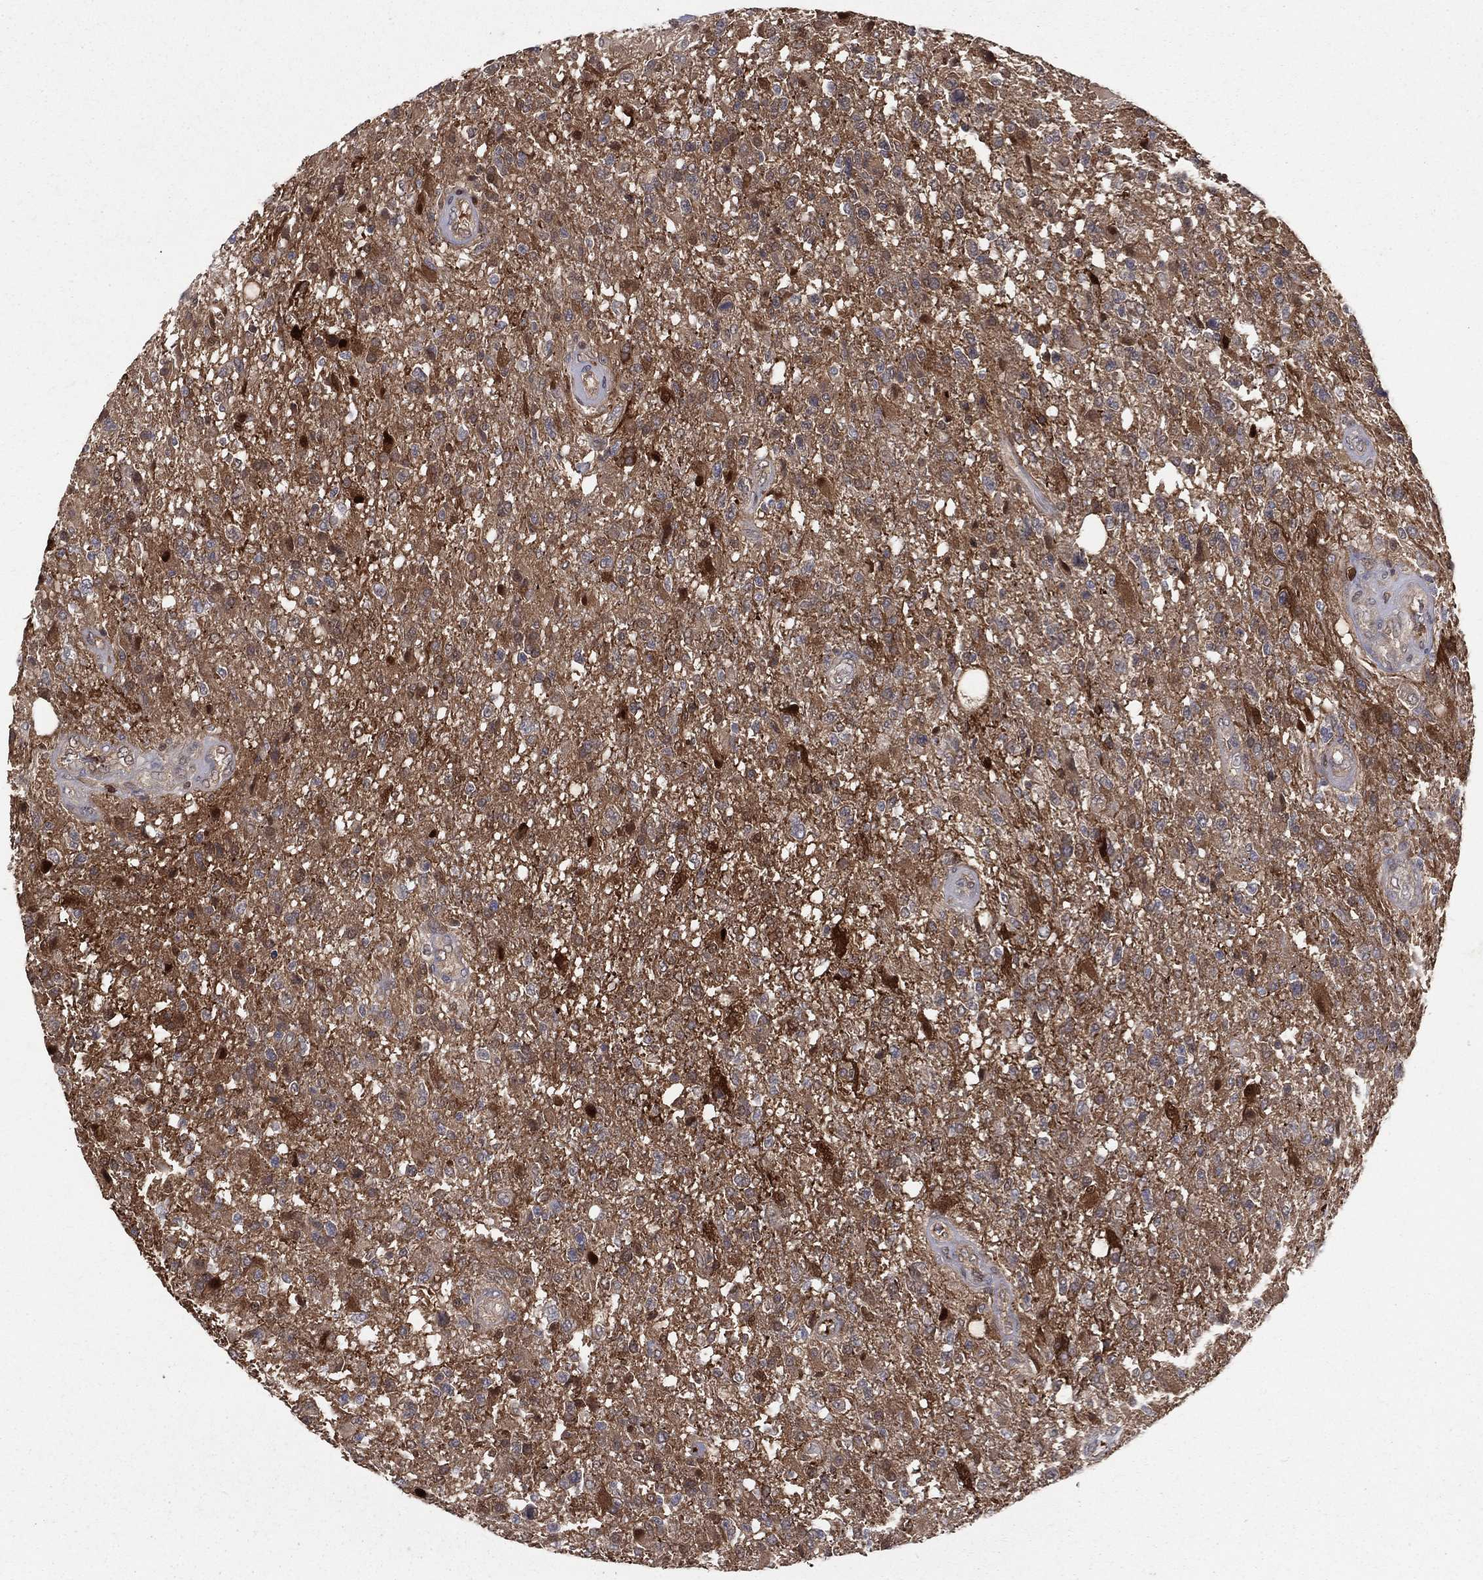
{"staining": {"intensity": "moderate", "quantity": "25%-75%", "location": "cytoplasmic/membranous"}, "tissue": "glioma", "cell_type": "Tumor cells", "image_type": "cancer", "snomed": [{"axis": "morphology", "description": "Glioma, malignant, High grade"}, {"axis": "topography", "description": "Brain"}], "caption": "The photomicrograph exhibits a brown stain indicating the presence of a protein in the cytoplasmic/membranous of tumor cells in glioma.", "gene": "ENO1", "patient": {"sex": "male", "age": 56}}